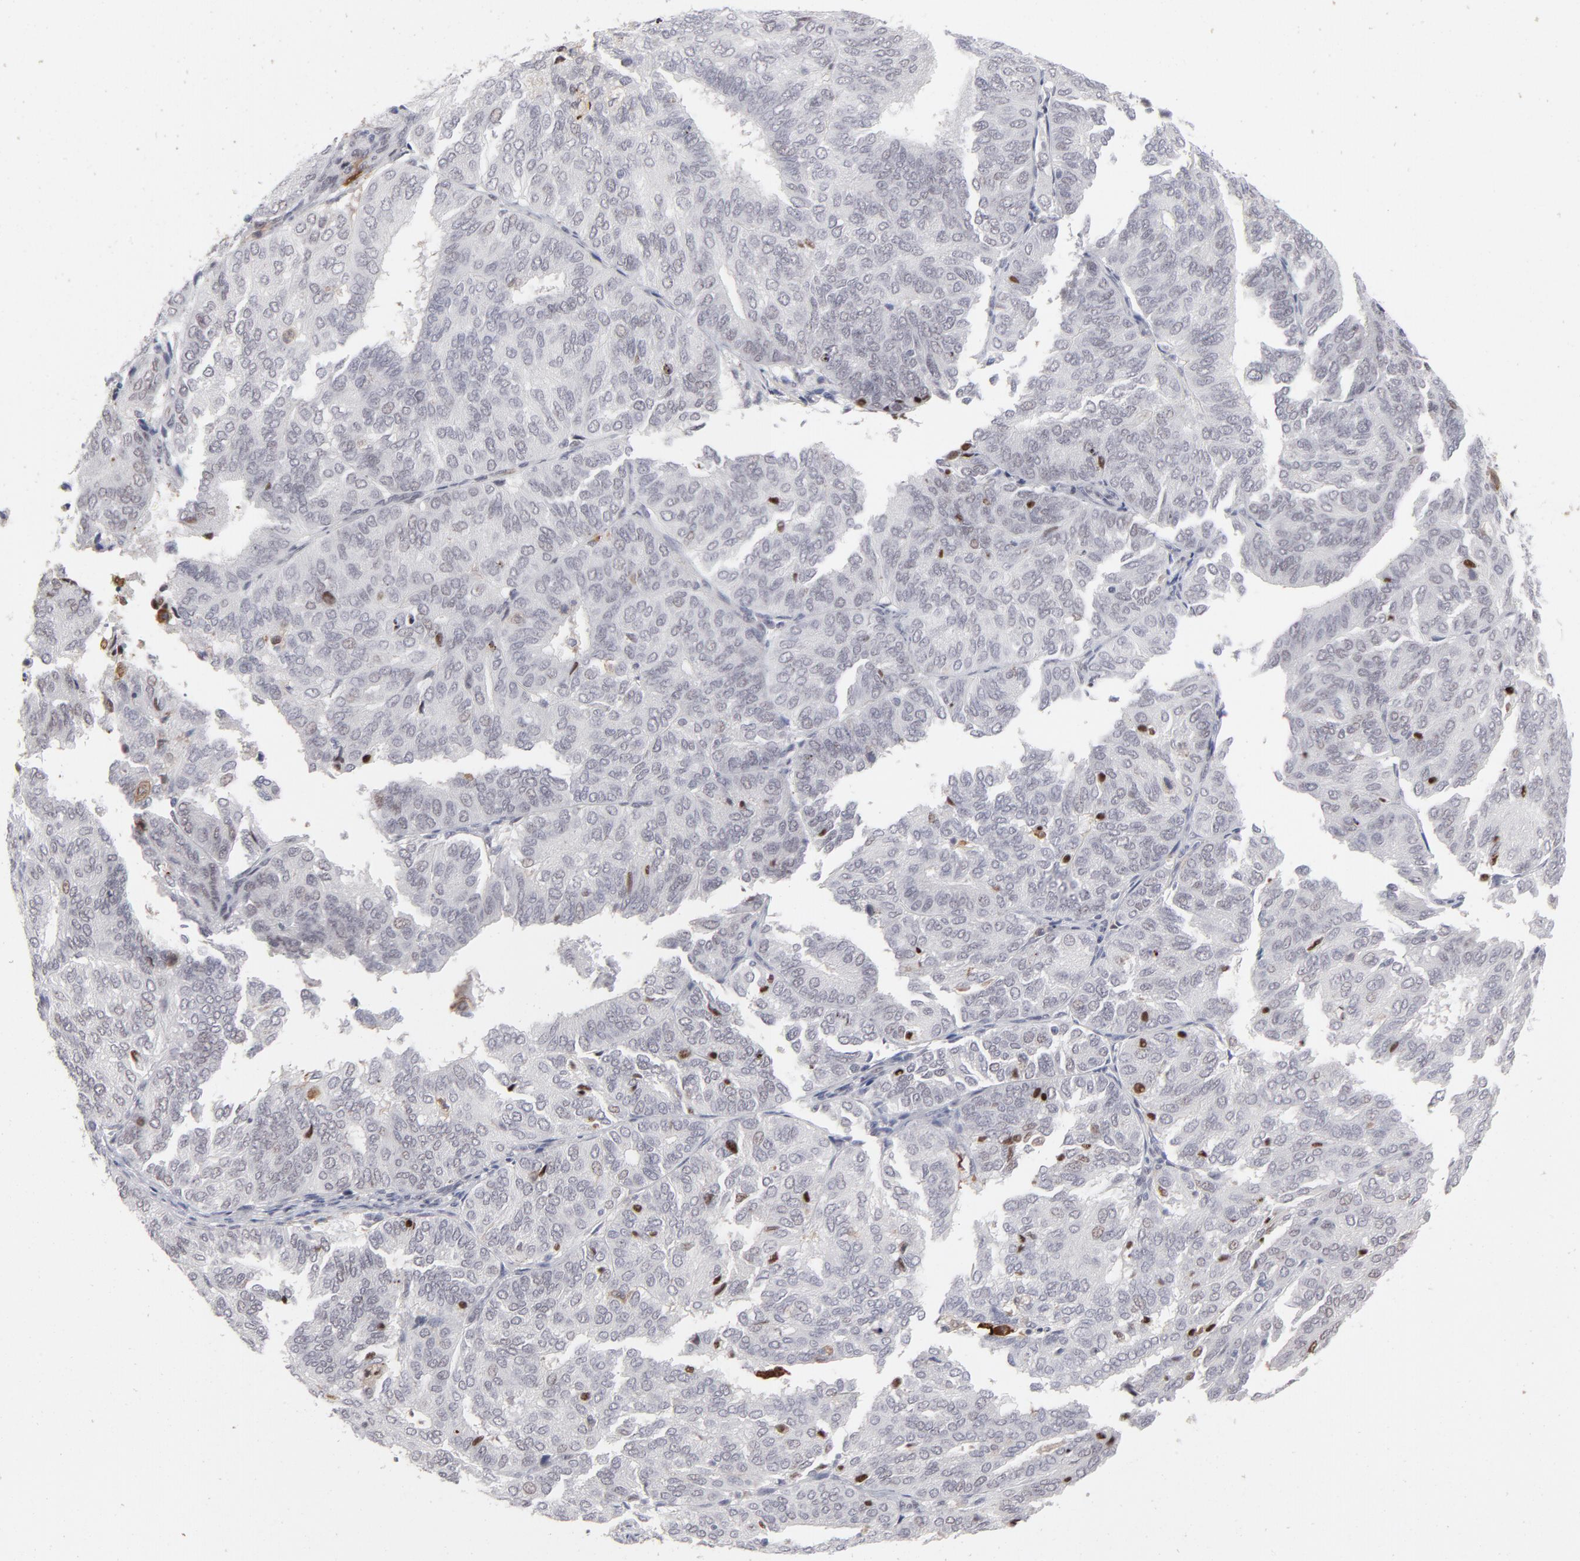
{"staining": {"intensity": "moderate", "quantity": "<25%", "location": "nuclear"}, "tissue": "endometrial cancer", "cell_type": "Tumor cells", "image_type": "cancer", "snomed": [{"axis": "morphology", "description": "Adenocarcinoma, NOS"}, {"axis": "topography", "description": "Endometrium"}], "caption": "The immunohistochemical stain labels moderate nuclear staining in tumor cells of endometrial cancer (adenocarcinoma) tissue.", "gene": "CCR2", "patient": {"sex": "female", "age": 59}}